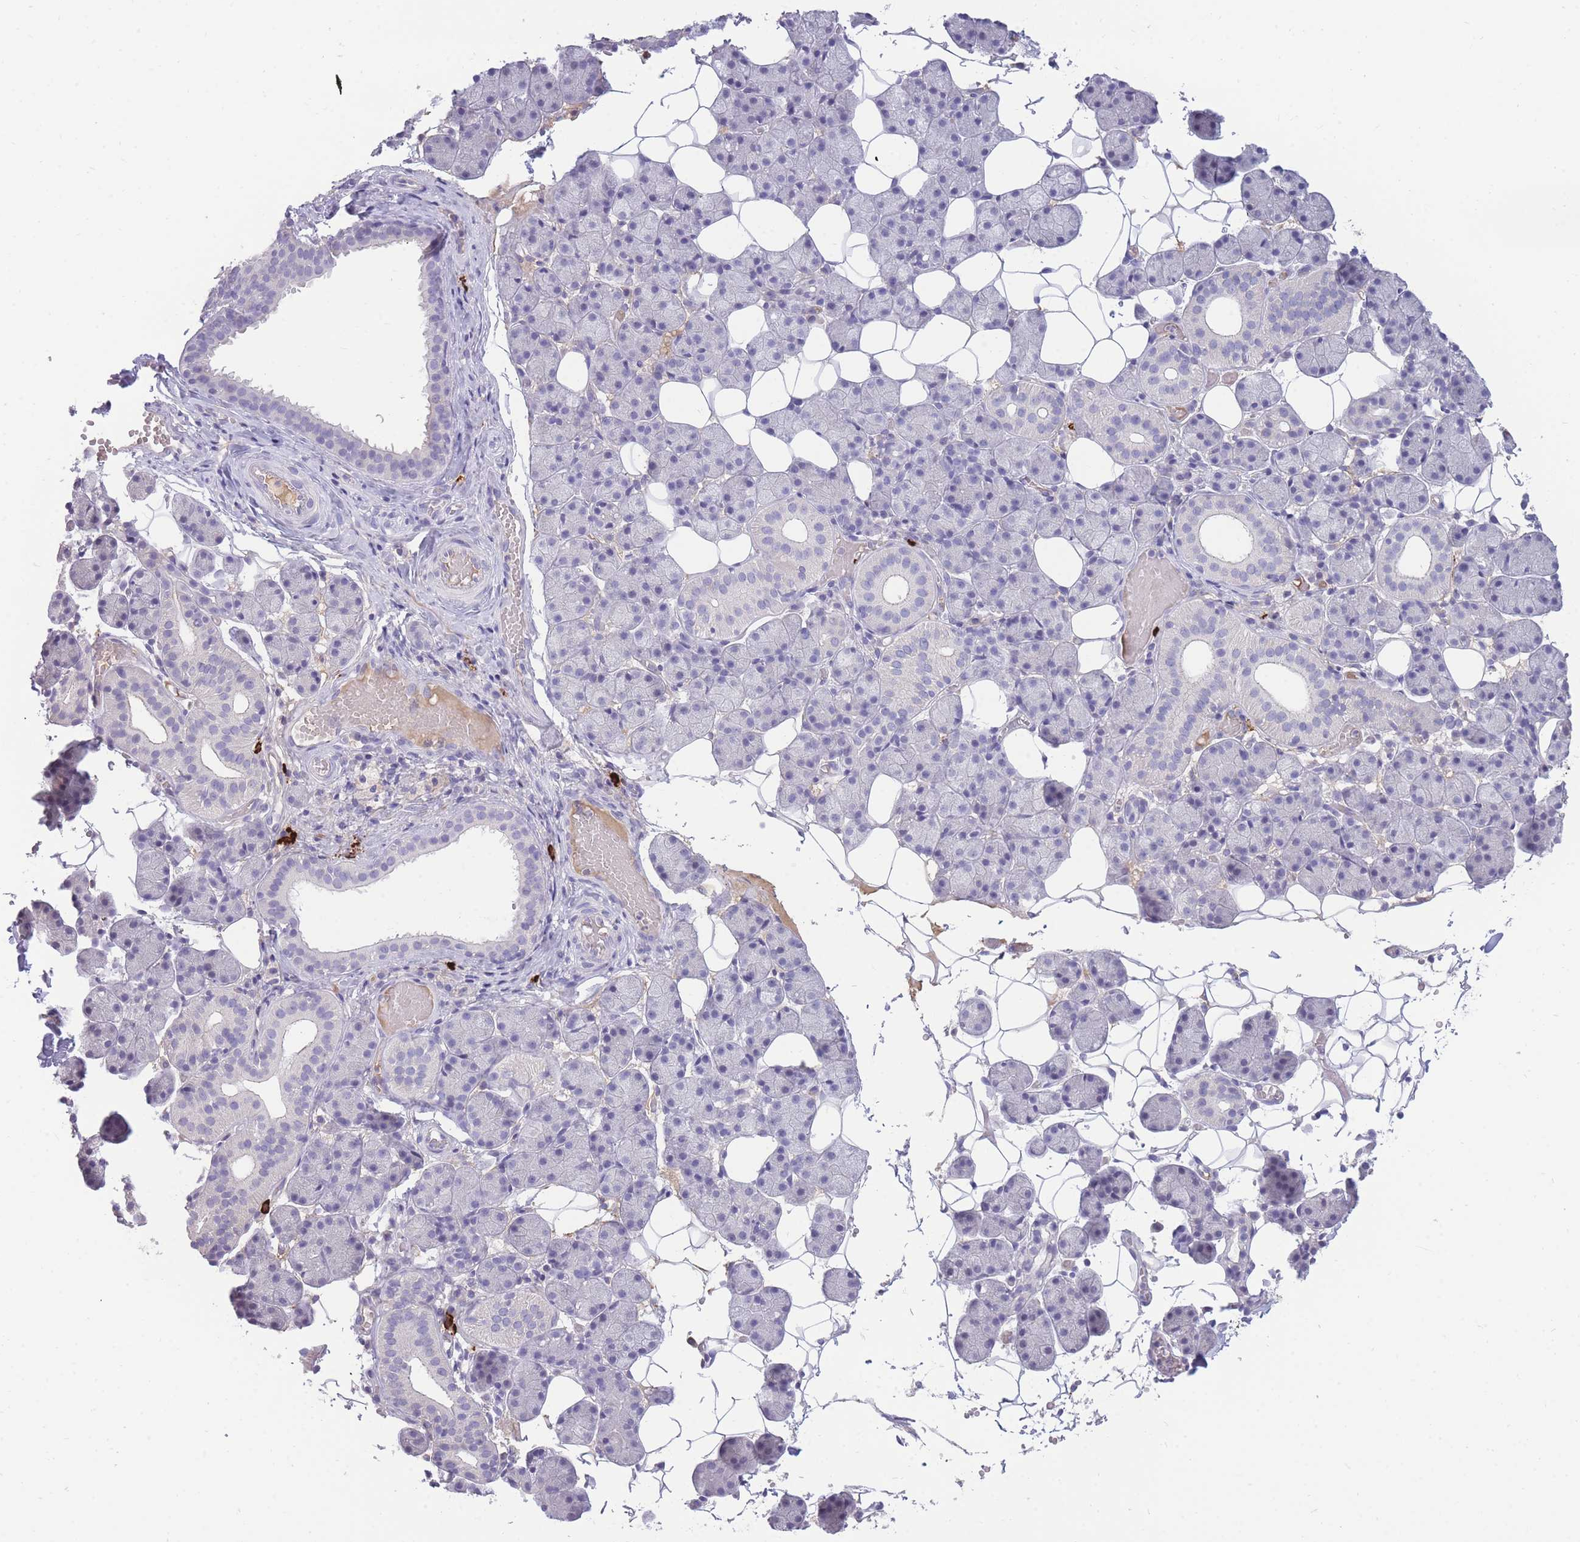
{"staining": {"intensity": "negative", "quantity": "none", "location": "none"}, "tissue": "salivary gland", "cell_type": "Glandular cells", "image_type": "normal", "snomed": [{"axis": "morphology", "description": "Normal tissue, NOS"}, {"axis": "topography", "description": "Salivary gland"}], "caption": "Histopathology image shows no protein positivity in glandular cells of normal salivary gland.", "gene": "TPSD1", "patient": {"sex": "female", "age": 33}}